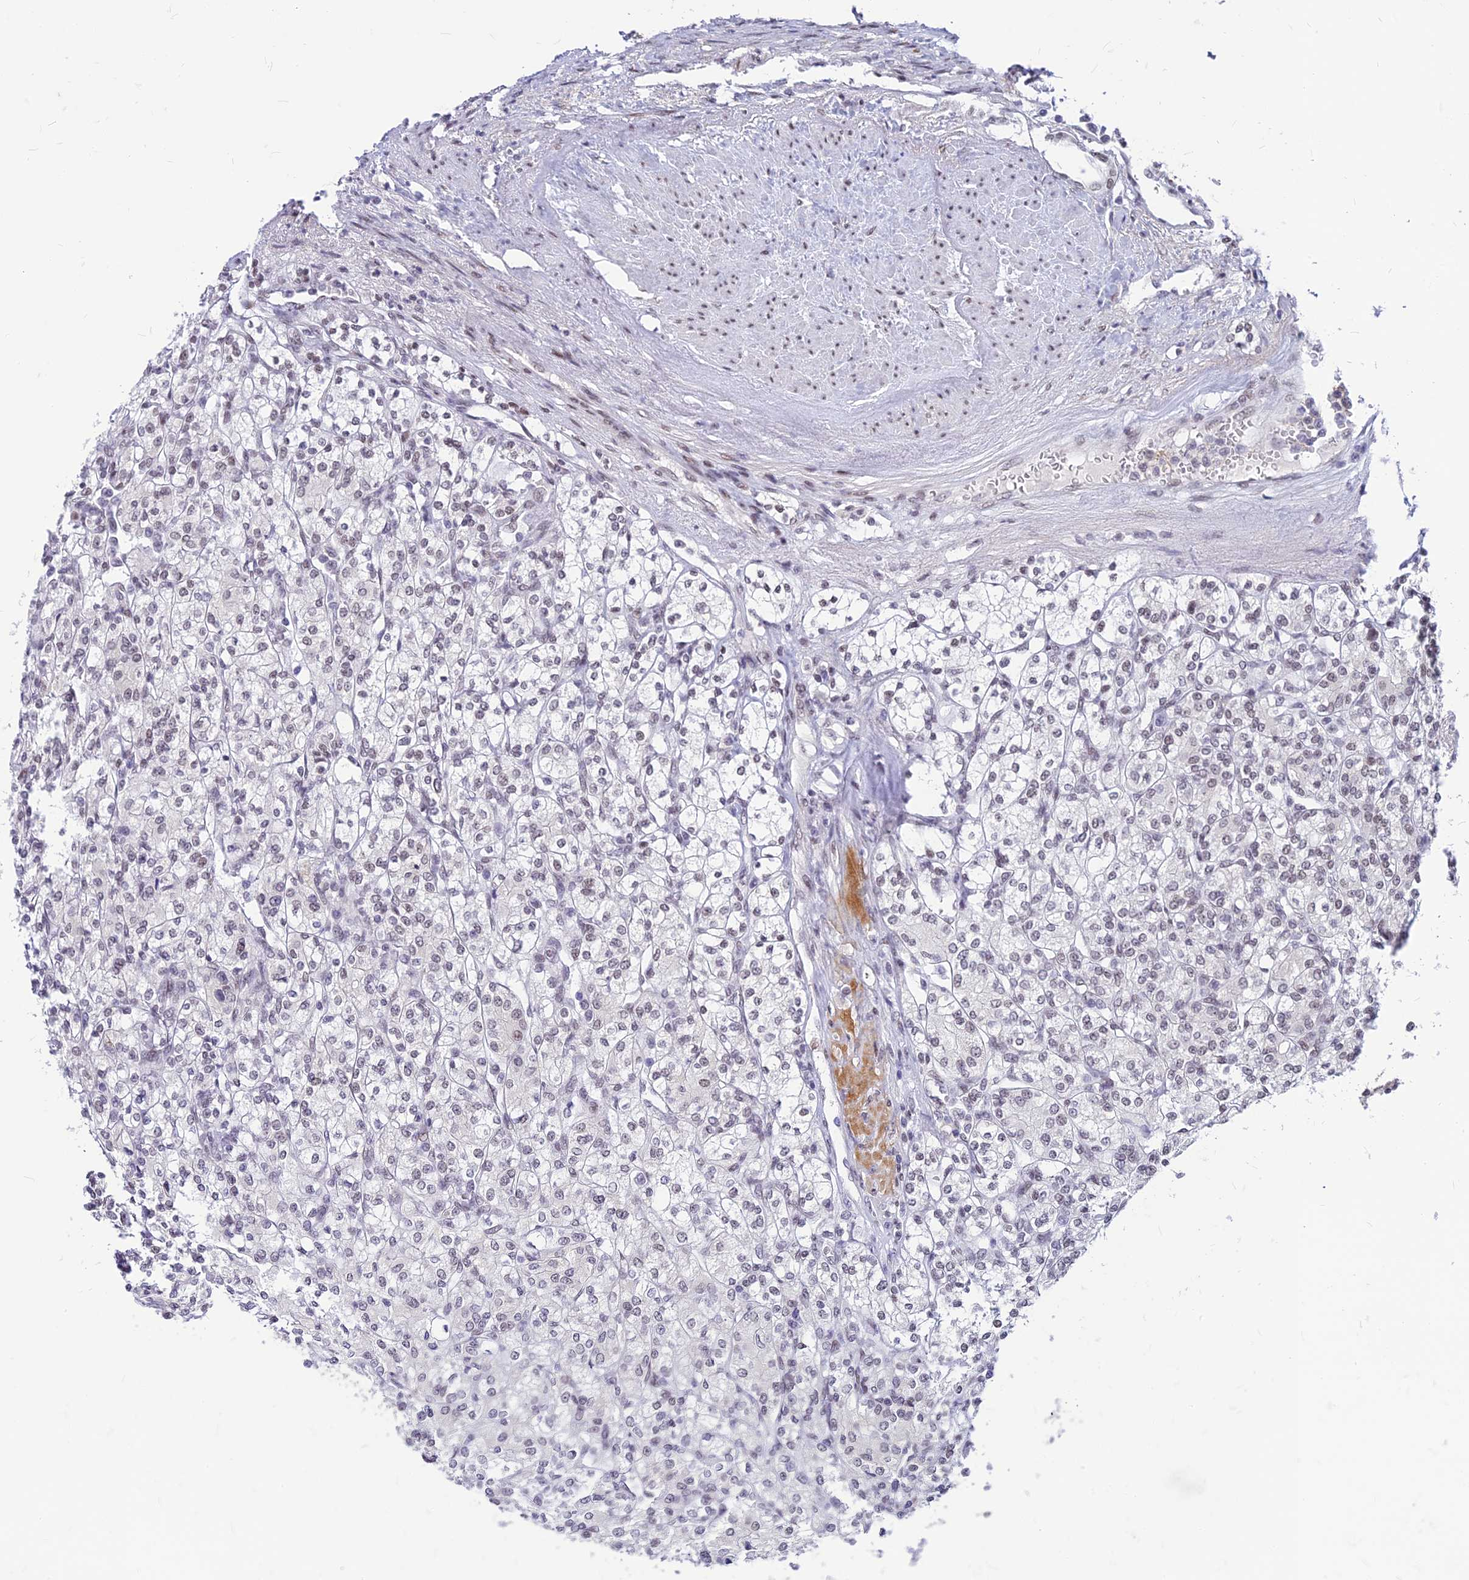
{"staining": {"intensity": "negative", "quantity": "none", "location": "none"}, "tissue": "renal cancer", "cell_type": "Tumor cells", "image_type": "cancer", "snomed": [{"axis": "morphology", "description": "Adenocarcinoma, NOS"}, {"axis": "topography", "description": "Kidney"}], "caption": "This is an immunohistochemistry photomicrograph of human renal cancer (adenocarcinoma). There is no staining in tumor cells.", "gene": "KCTD13", "patient": {"sex": "male", "age": 77}}